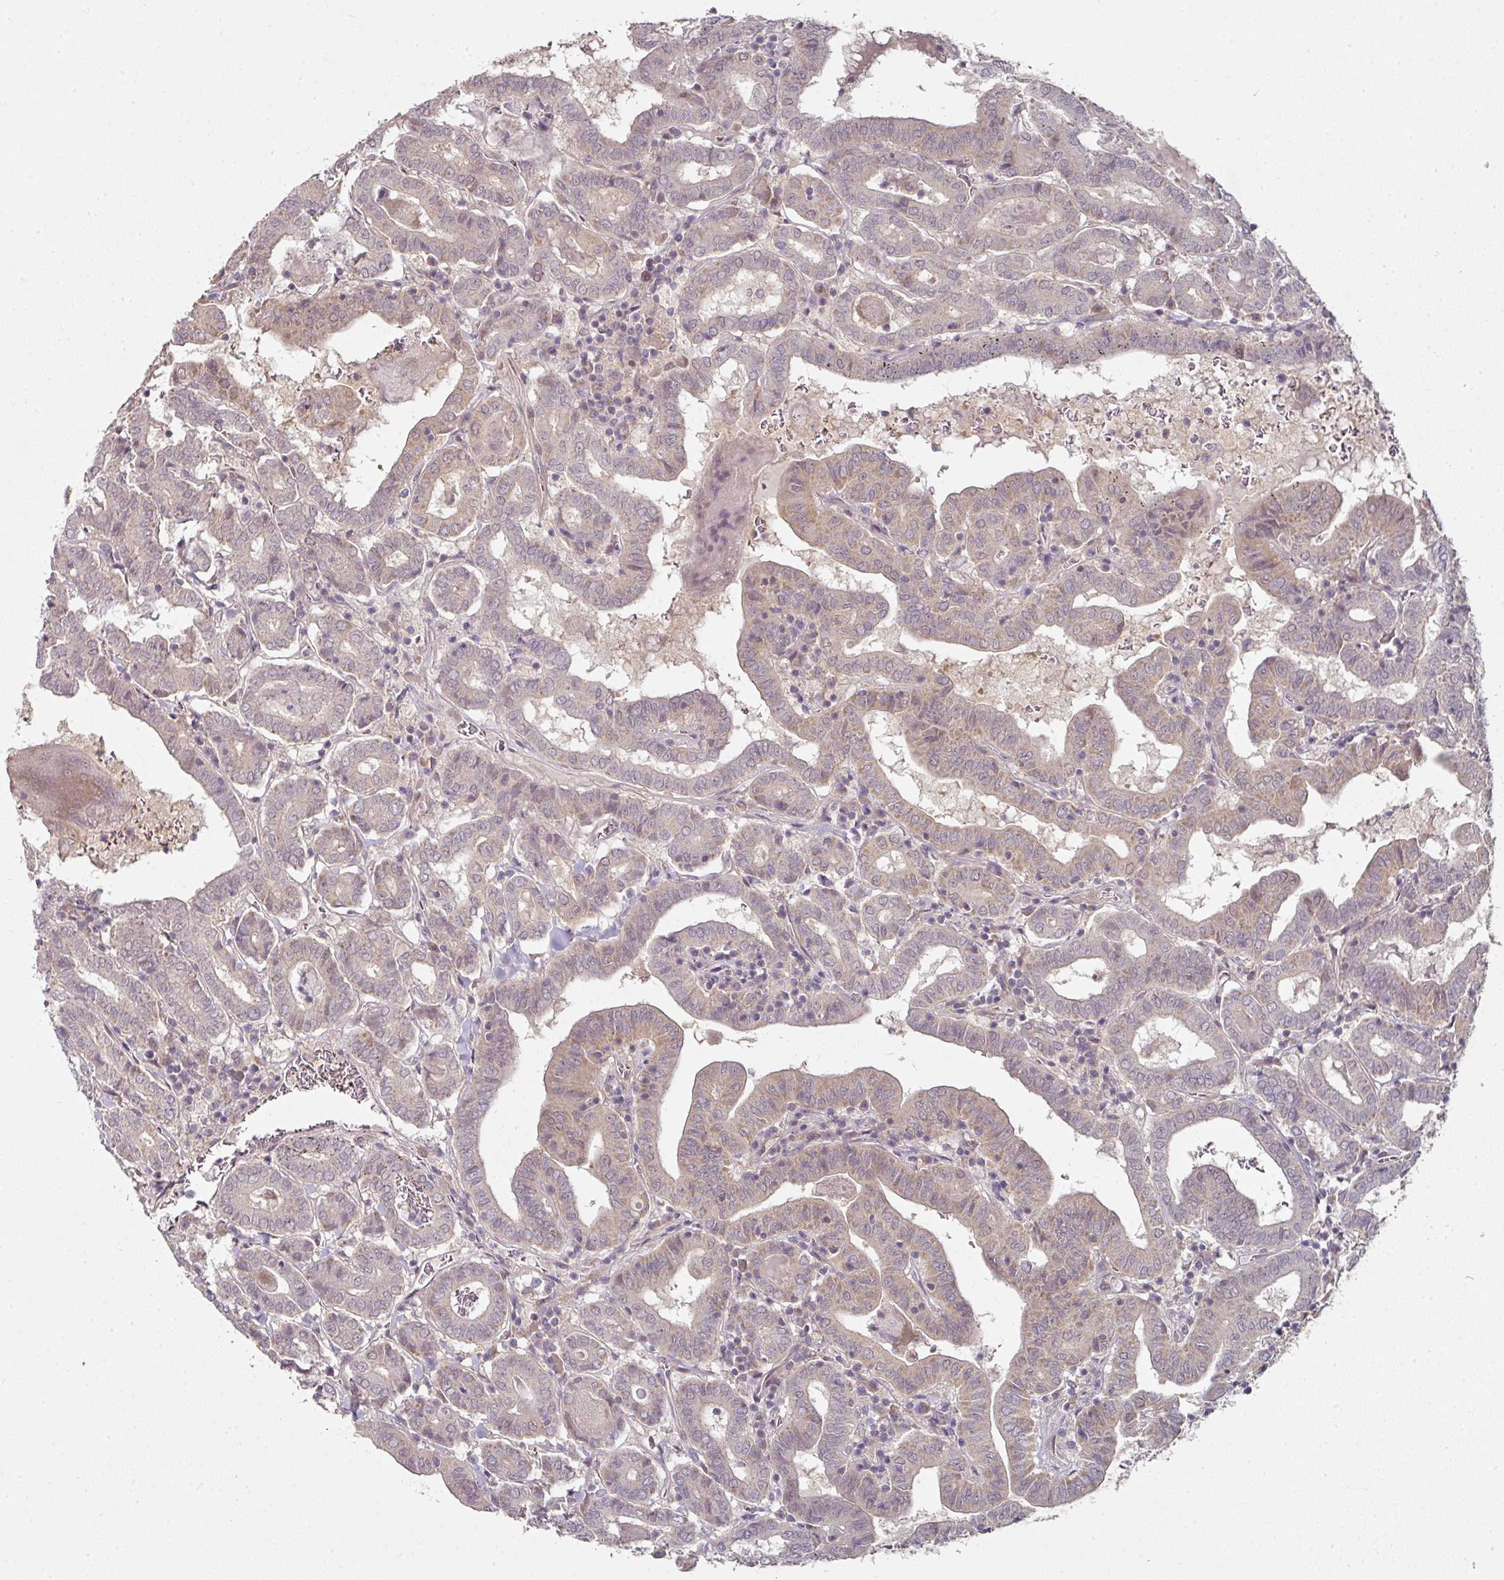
{"staining": {"intensity": "weak", "quantity": "<25%", "location": "cytoplasmic/membranous"}, "tissue": "thyroid cancer", "cell_type": "Tumor cells", "image_type": "cancer", "snomed": [{"axis": "morphology", "description": "Papillary adenocarcinoma, NOS"}, {"axis": "topography", "description": "Thyroid gland"}], "caption": "High power microscopy photomicrograph of an IHC photomicrograph of thyroid papillary adenocarcinoma, revealing no significant positivity in tumor cells.", "gene": "MAP2K2", "patient": {"sex": "female", "age": 72}}